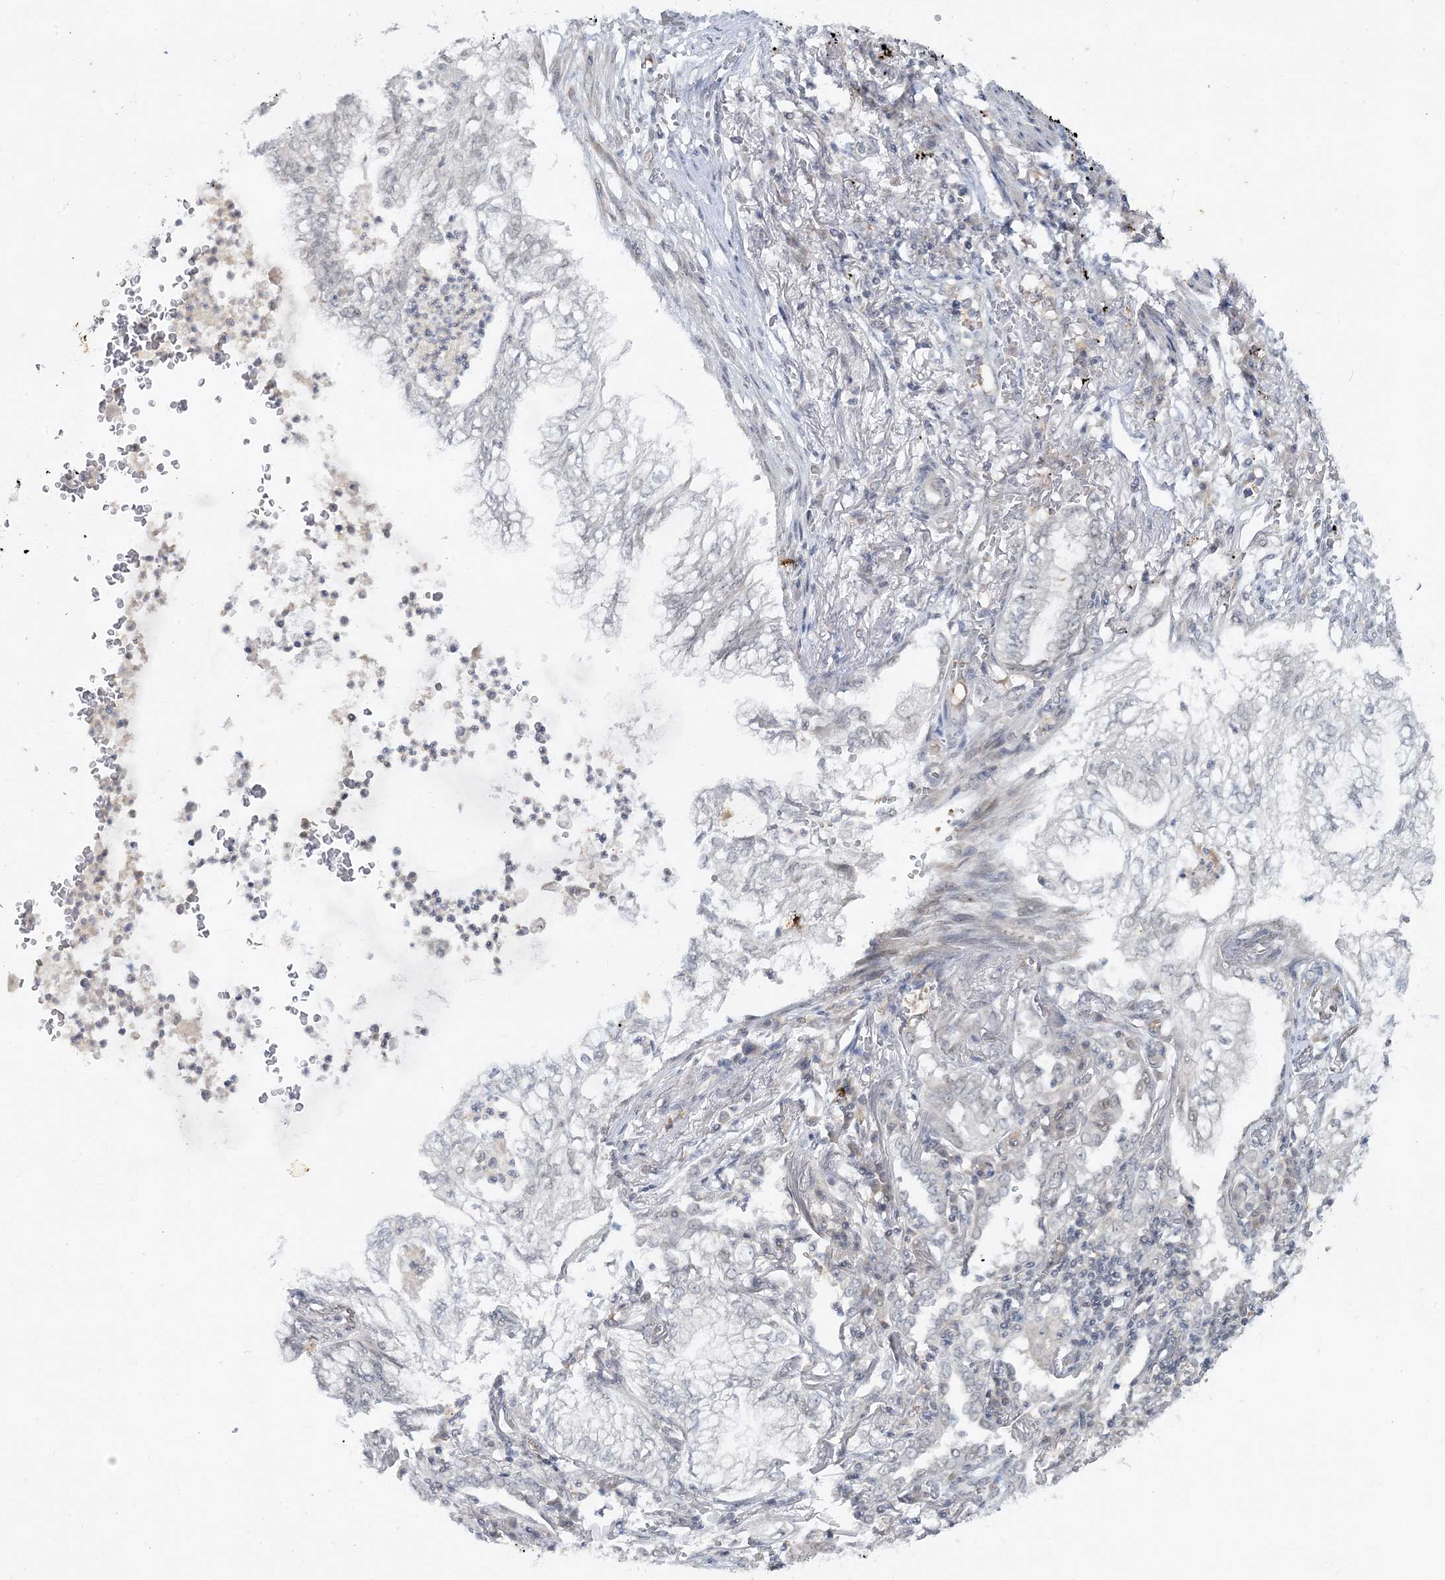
{"staining": {"intensity": "negative", "quantity": "none", "location": "none"}, "tissue": "lung cancer", "cell_type": "Tumor cells", "image_type": "cancer", "snomed": [{"axis": "morphology", "description": "Adenocarcinoma, NOS"}, {"axis": "topography", "description": "Lung"}], "caption": "This is an IHC photomicrograph of human adenocarcinoma (lung). There is no expression in tumor cells.", "gene": "LEXM", "patient": {"sex": "female", "age": 70}}